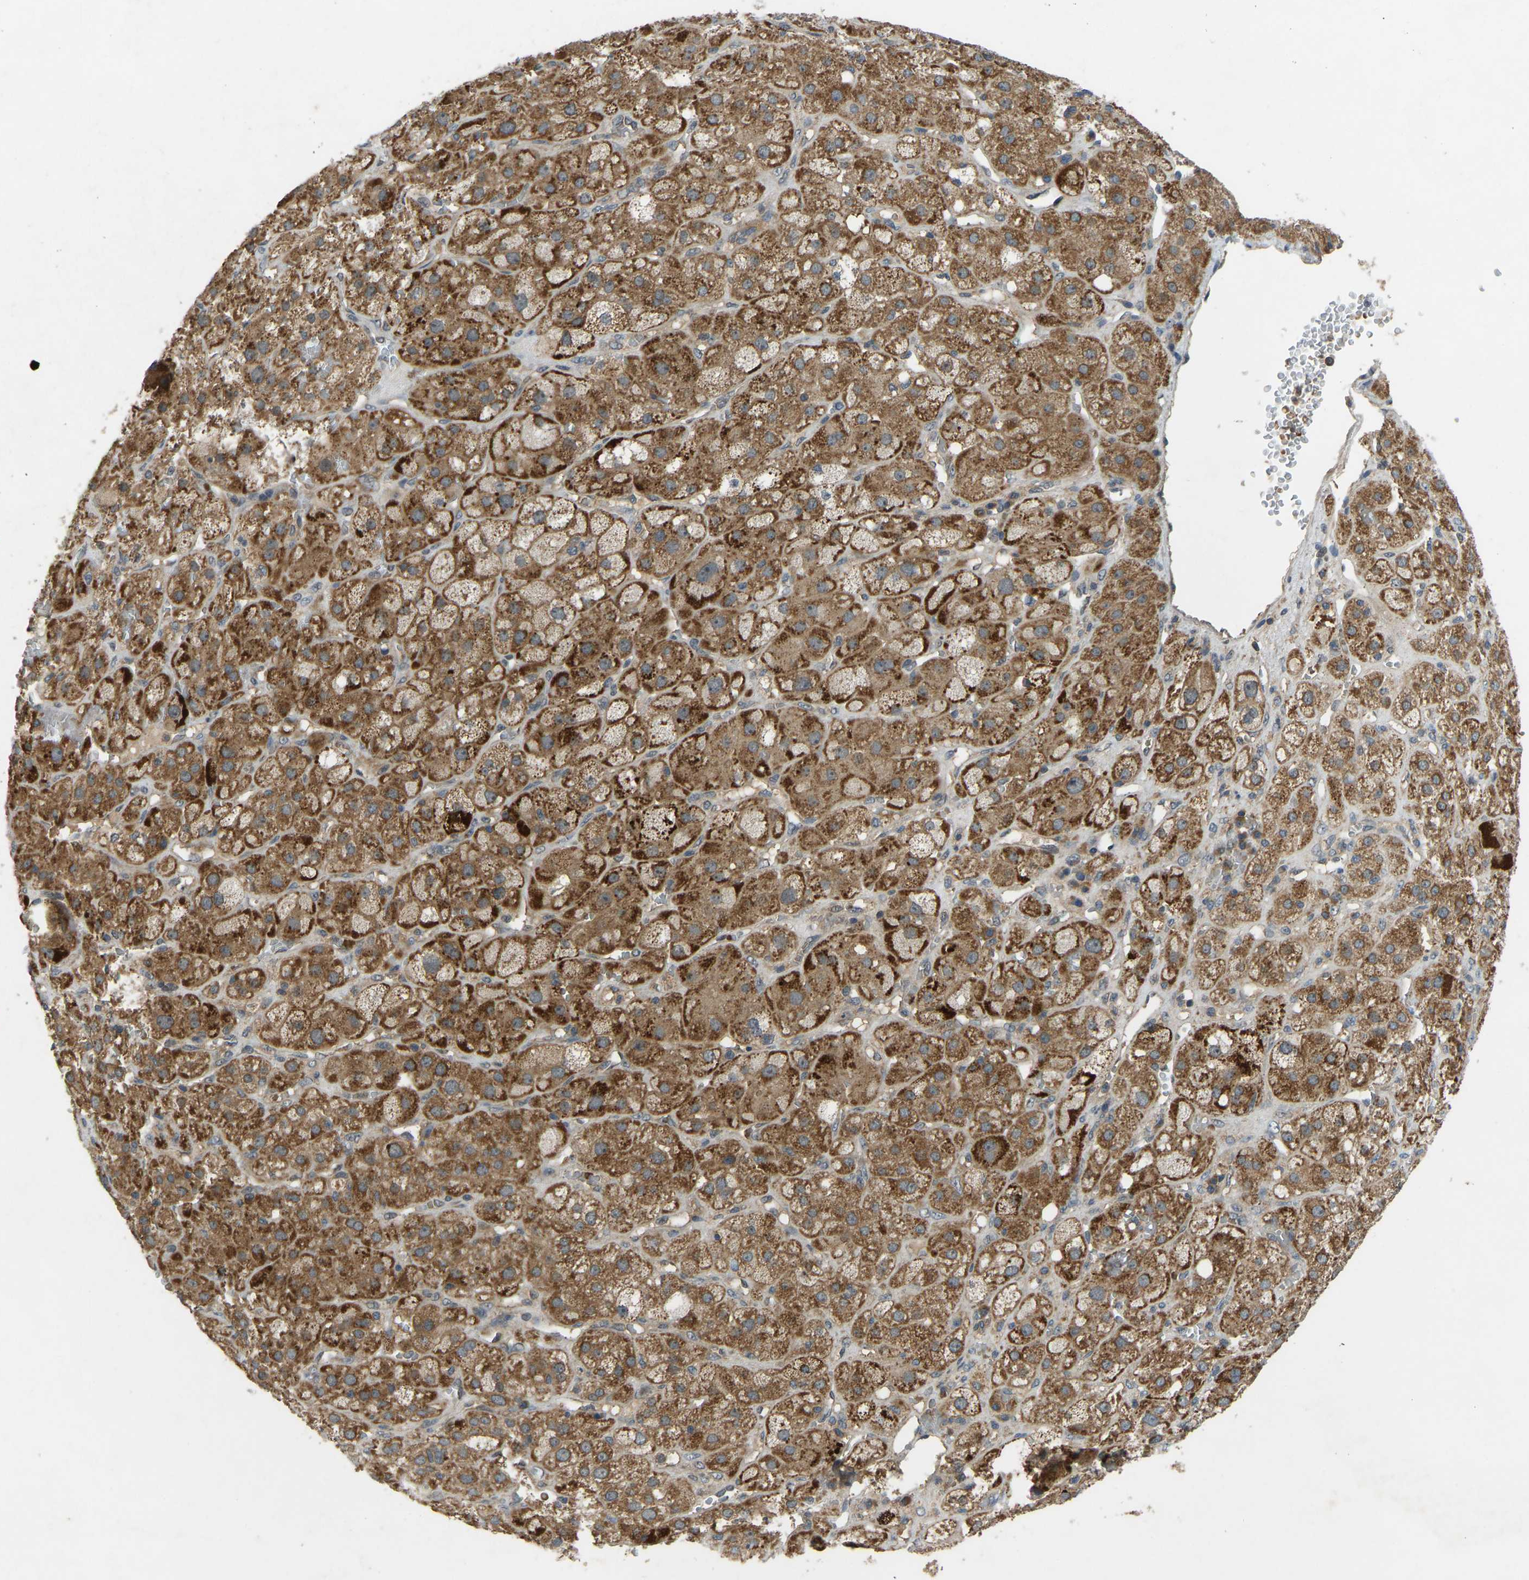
{"staining": {"intensity": "strong", "quantity": ">75%", "location": "cytoplasmic/membranous"}, "tissue": "adrenal gland", "cell_type": "Glandular cells", "image_type": "normal", "snomed": [{"axis": "morphology", "description": "Normal tissue, NOS"}, {"axis": "topography", "description": "Adrenal gland"}], "caption": "Strong cytoplasmic/membranous staining is identified in about >75% of glandular cells in normal adrenal gland.", "gene": "ZNF71", "patient": {"sex": "female", "age": 47}}